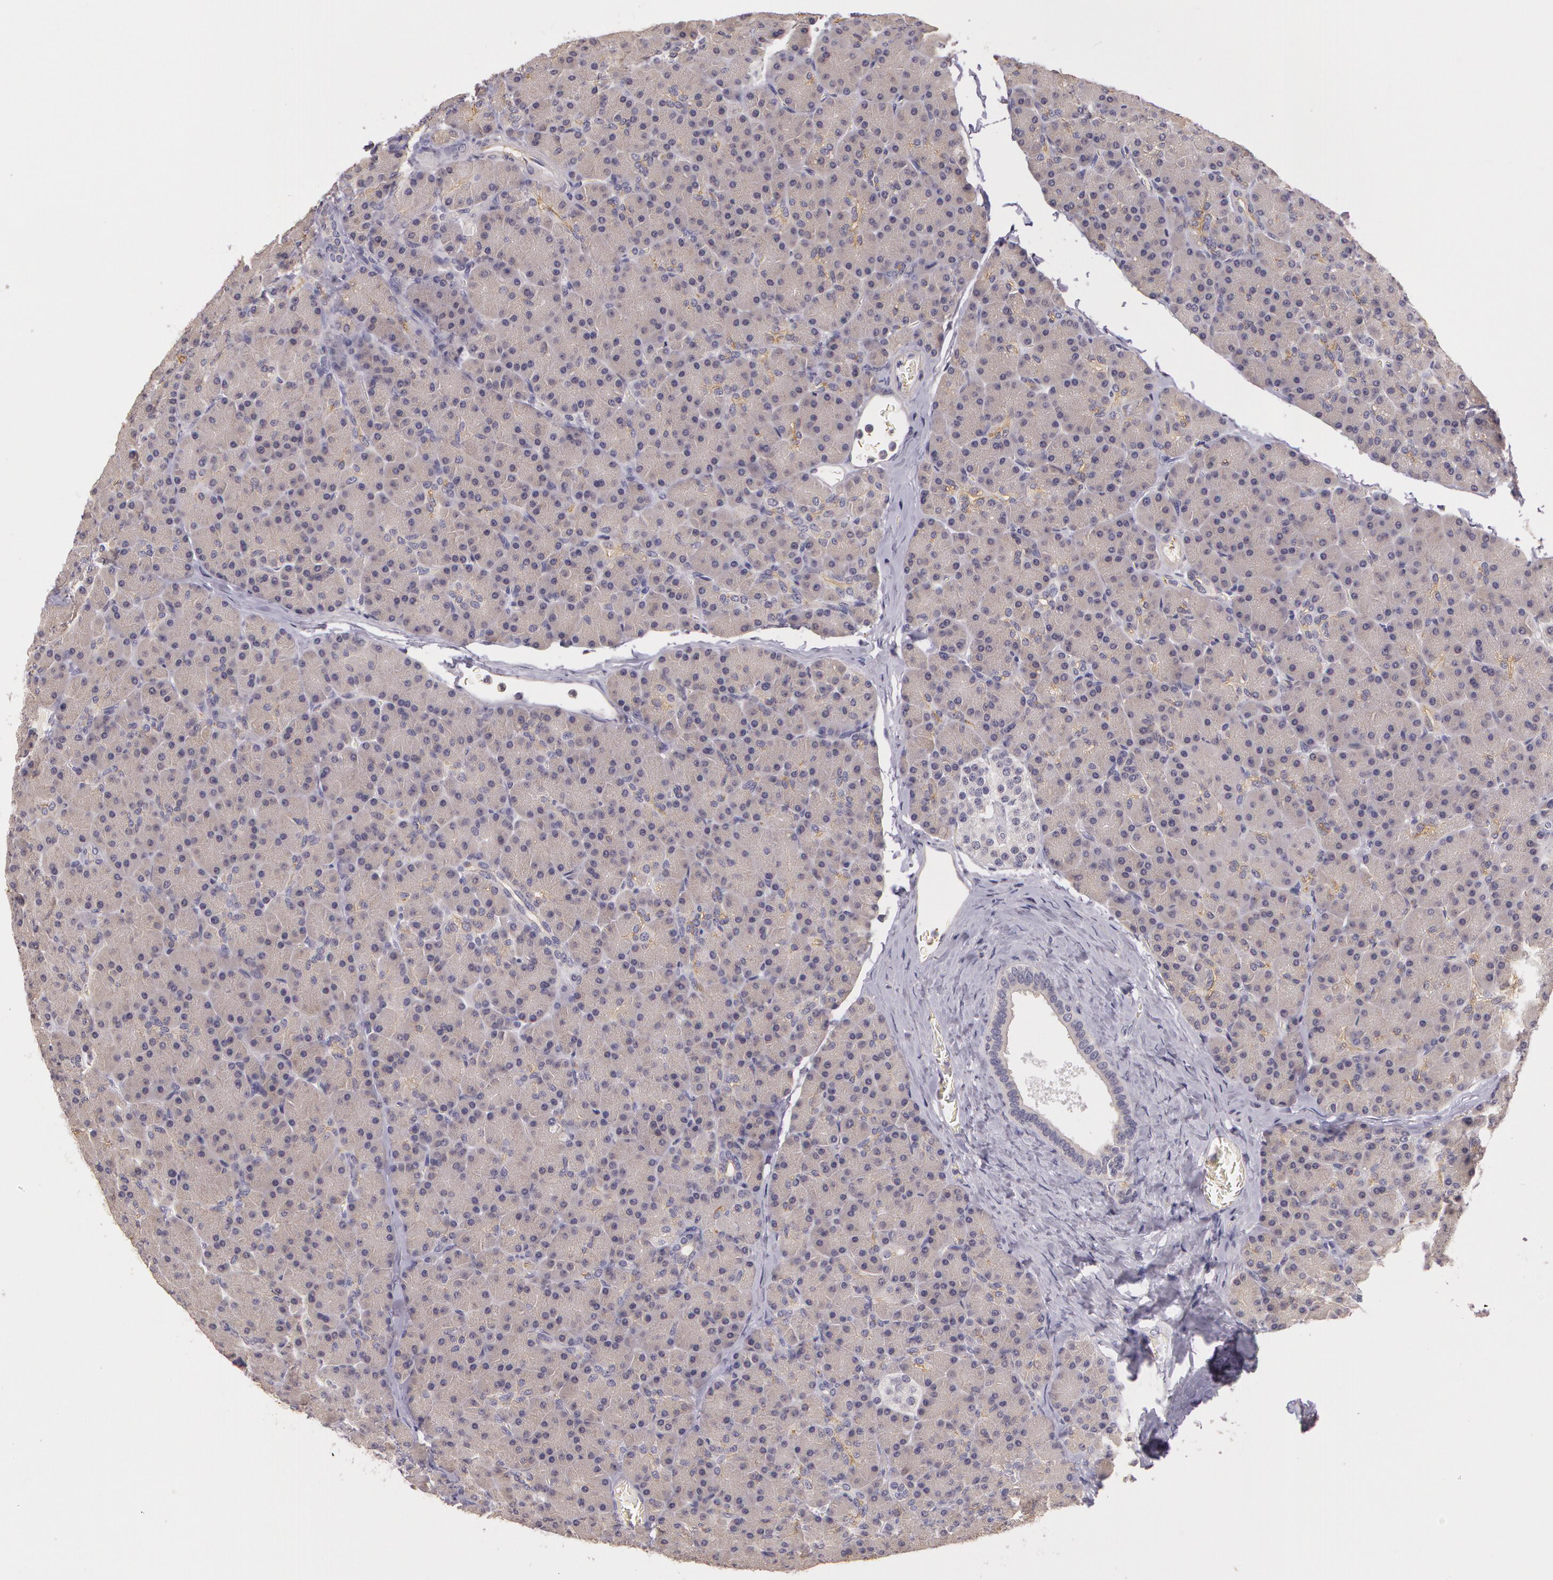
{"staining": {"intensity": "negative", "quantity": "none", "location": "none"}, "tissue": "pancreas", "cell_type": "Exocrine glandular cells", "image_type": "normal", "snomed": [{"axis": "morphology", "description": "Normal tissue, NOS"}, {"axis": "topography", "description": "Pancreas"}], "caption": "The immunohistochemistry image has no significant positivity in exocrine glandular cells of pancreas.", "gene": "G2E3", "patient": {"sex": "female", "age": 43}}